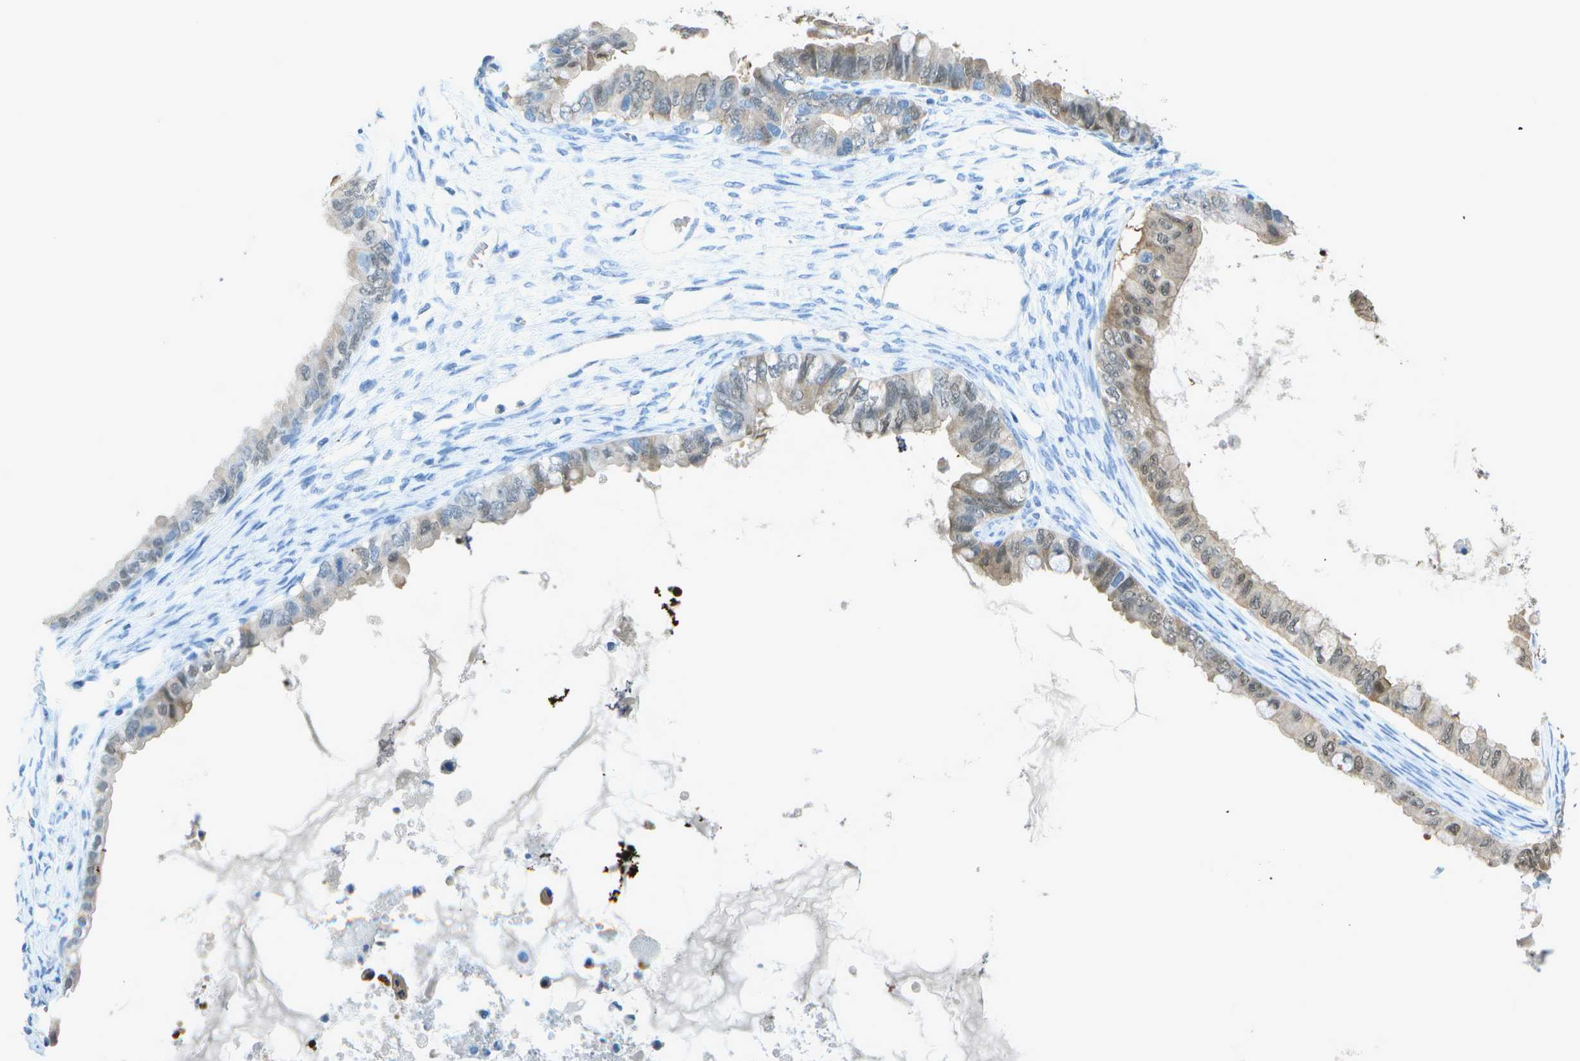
{"staining": {"intensity": "weak", "quantity": "25%-75%", "location": "cytoplasmic/membranous,nuclear"}, "tissue": "ovarian cancer", "cell_type": "Tumor cells", "image_type": "cancer", "snomed": [{"axis": "morphology", "description": "Cystadenocarcinoma, mucinous, NOS"}, {"axis": "topography", "description": "Ovary"}], "caption": "The histopathology image reveals a brown stain indicating the presence of a protein in the cytoplasmic/membranous and nuclear of tumor cells in mucinous cystadenocarcinoma (ovarian). (DAB (3,3'-diaminobenzidine) = brown stain, brightfield microscopy at high magnification).", "gene": "ASL", "patient": {"sex": "female", "age": 80}}